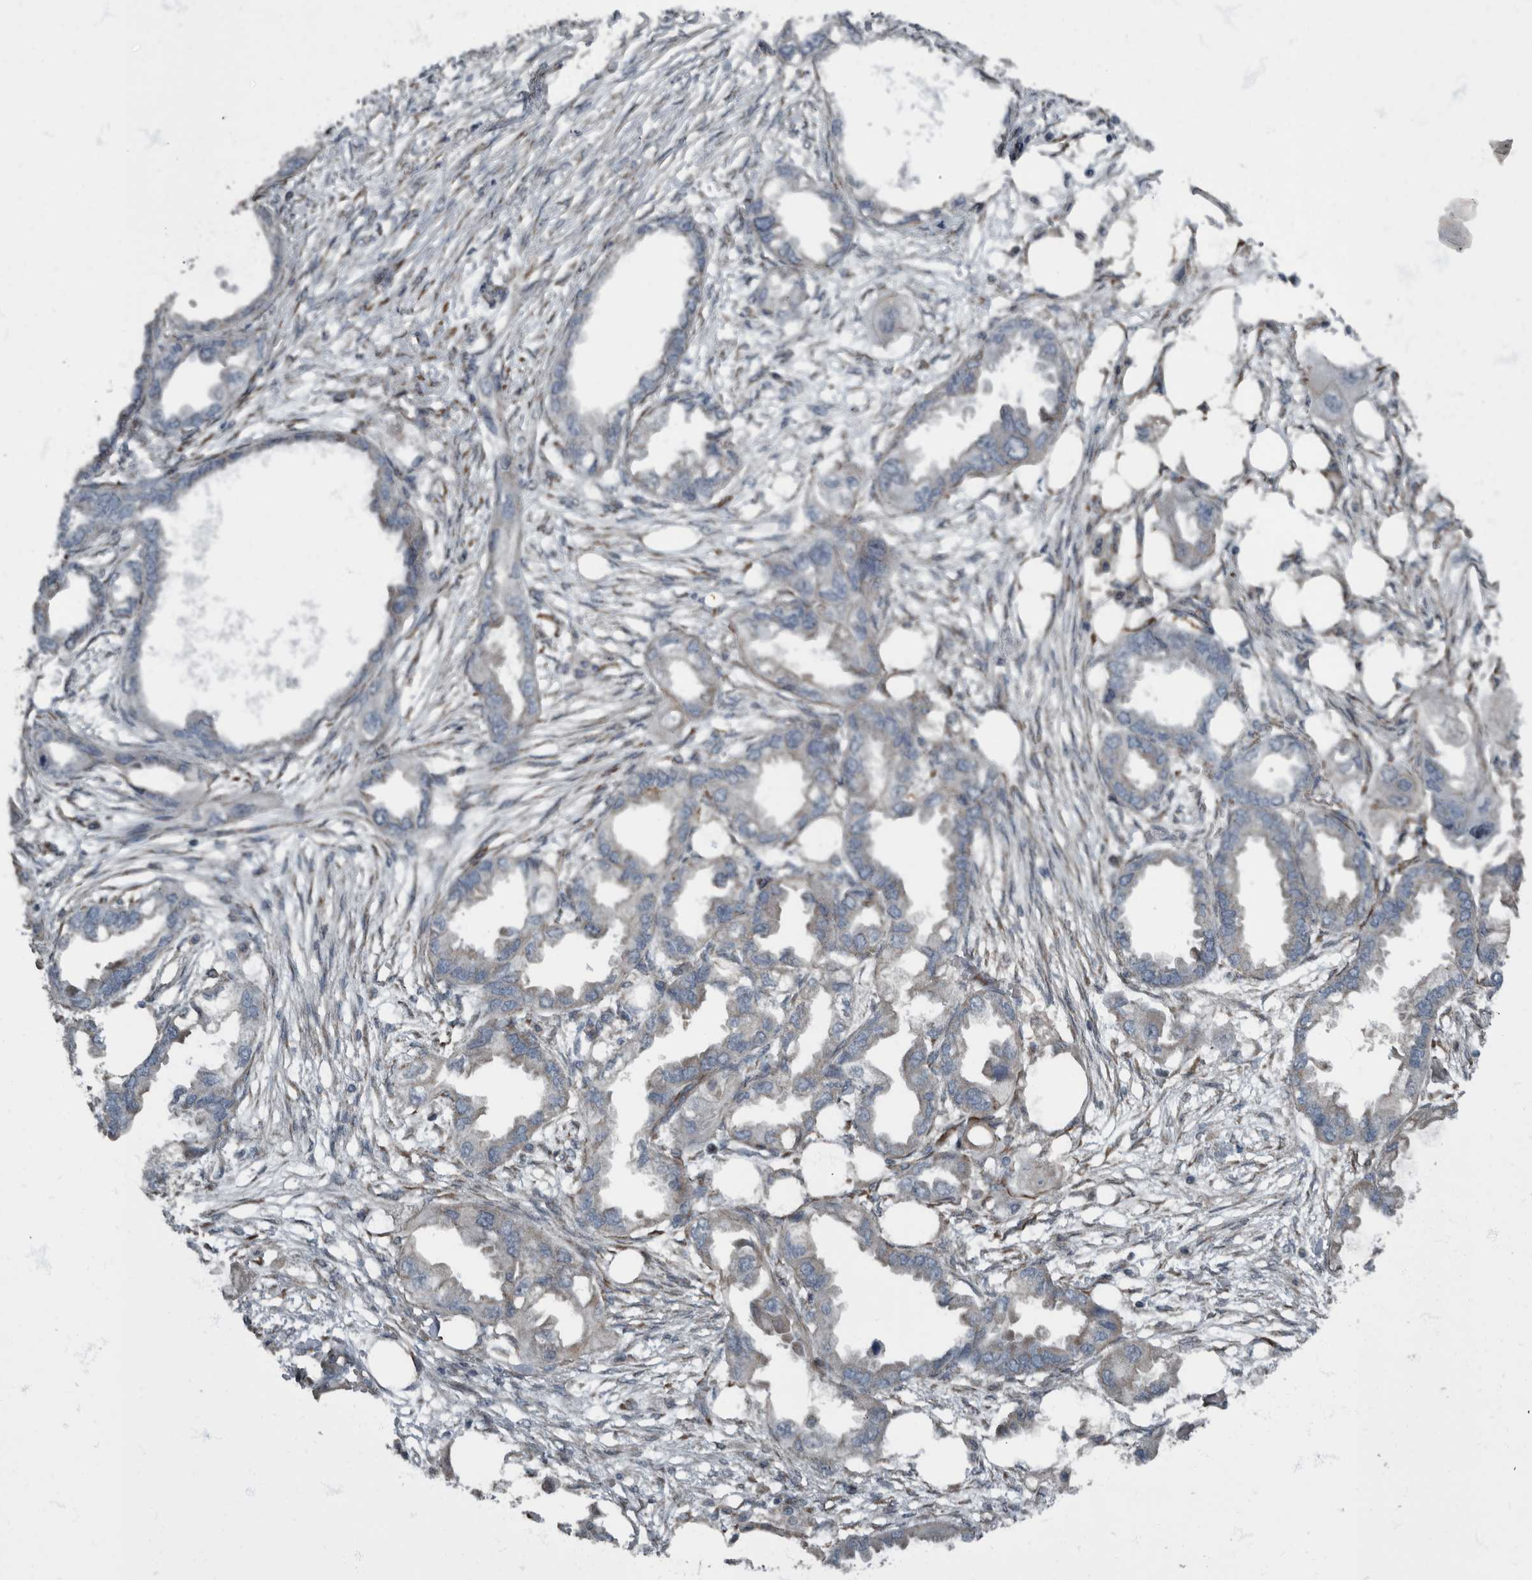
{"staining": {"intensity": "negative", "quantity": "none", "location": "none"}, "tissue": "endometrial cancer", "cell_type": "Tumor cells", "image_type": "cancer", "snomed": [{"axis": "morphology", "description": "Adenocarcinoma, NOS"}, {"axis": "morphology", "description": "Adenocarcinoma, metastatic, NOS"}, {"axis": "topography", "description": "Adipose tissue"}, {"axis": "topography", "description": "Endometrium"}], "caption": "Metastatic adenocarcinoma (endometrial) stained for a protein using immunohistochemistry shows no expression tumor cells.", "gene": "RABGGTB", "patient": {"sex": "female", "age": 67}}